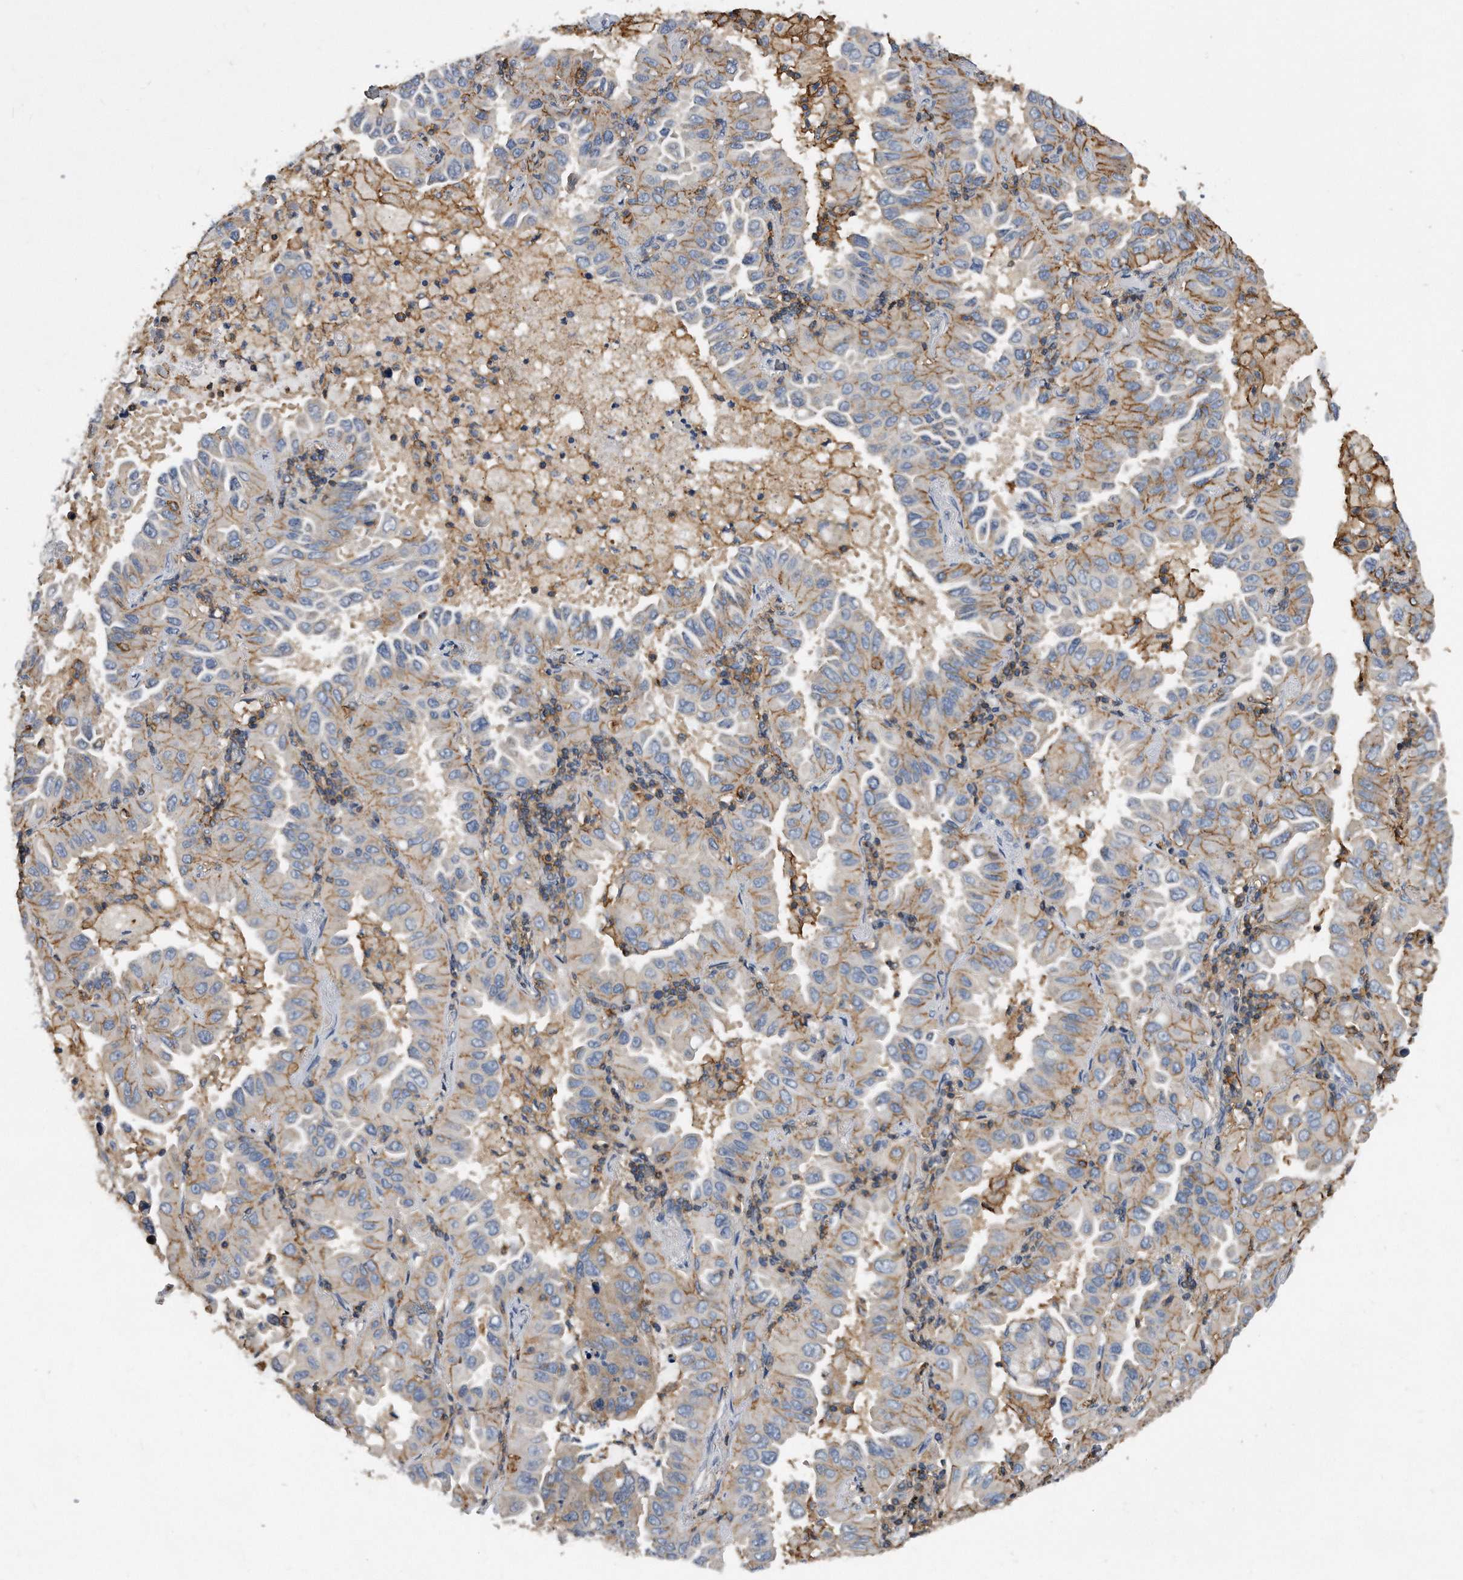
{"staining": {"intensity": "weak", "quantity": "<25%", "location": "cytoplasmic/membranous"}, "tissue": "lung cancer", "cell_type": "Tumor cells", "image_type": "cancer", "snomed": [{"axis": "morphology", "description": "Adenocarcinoma, NOS"}, {"axis": "topography", "description": "Lung"}], "caption": "Histopathology image shows no significant protein expression in tumor cells of lung cancer.", "gene": "ATG5", "patient": {"sex": "male", "age": 64}}